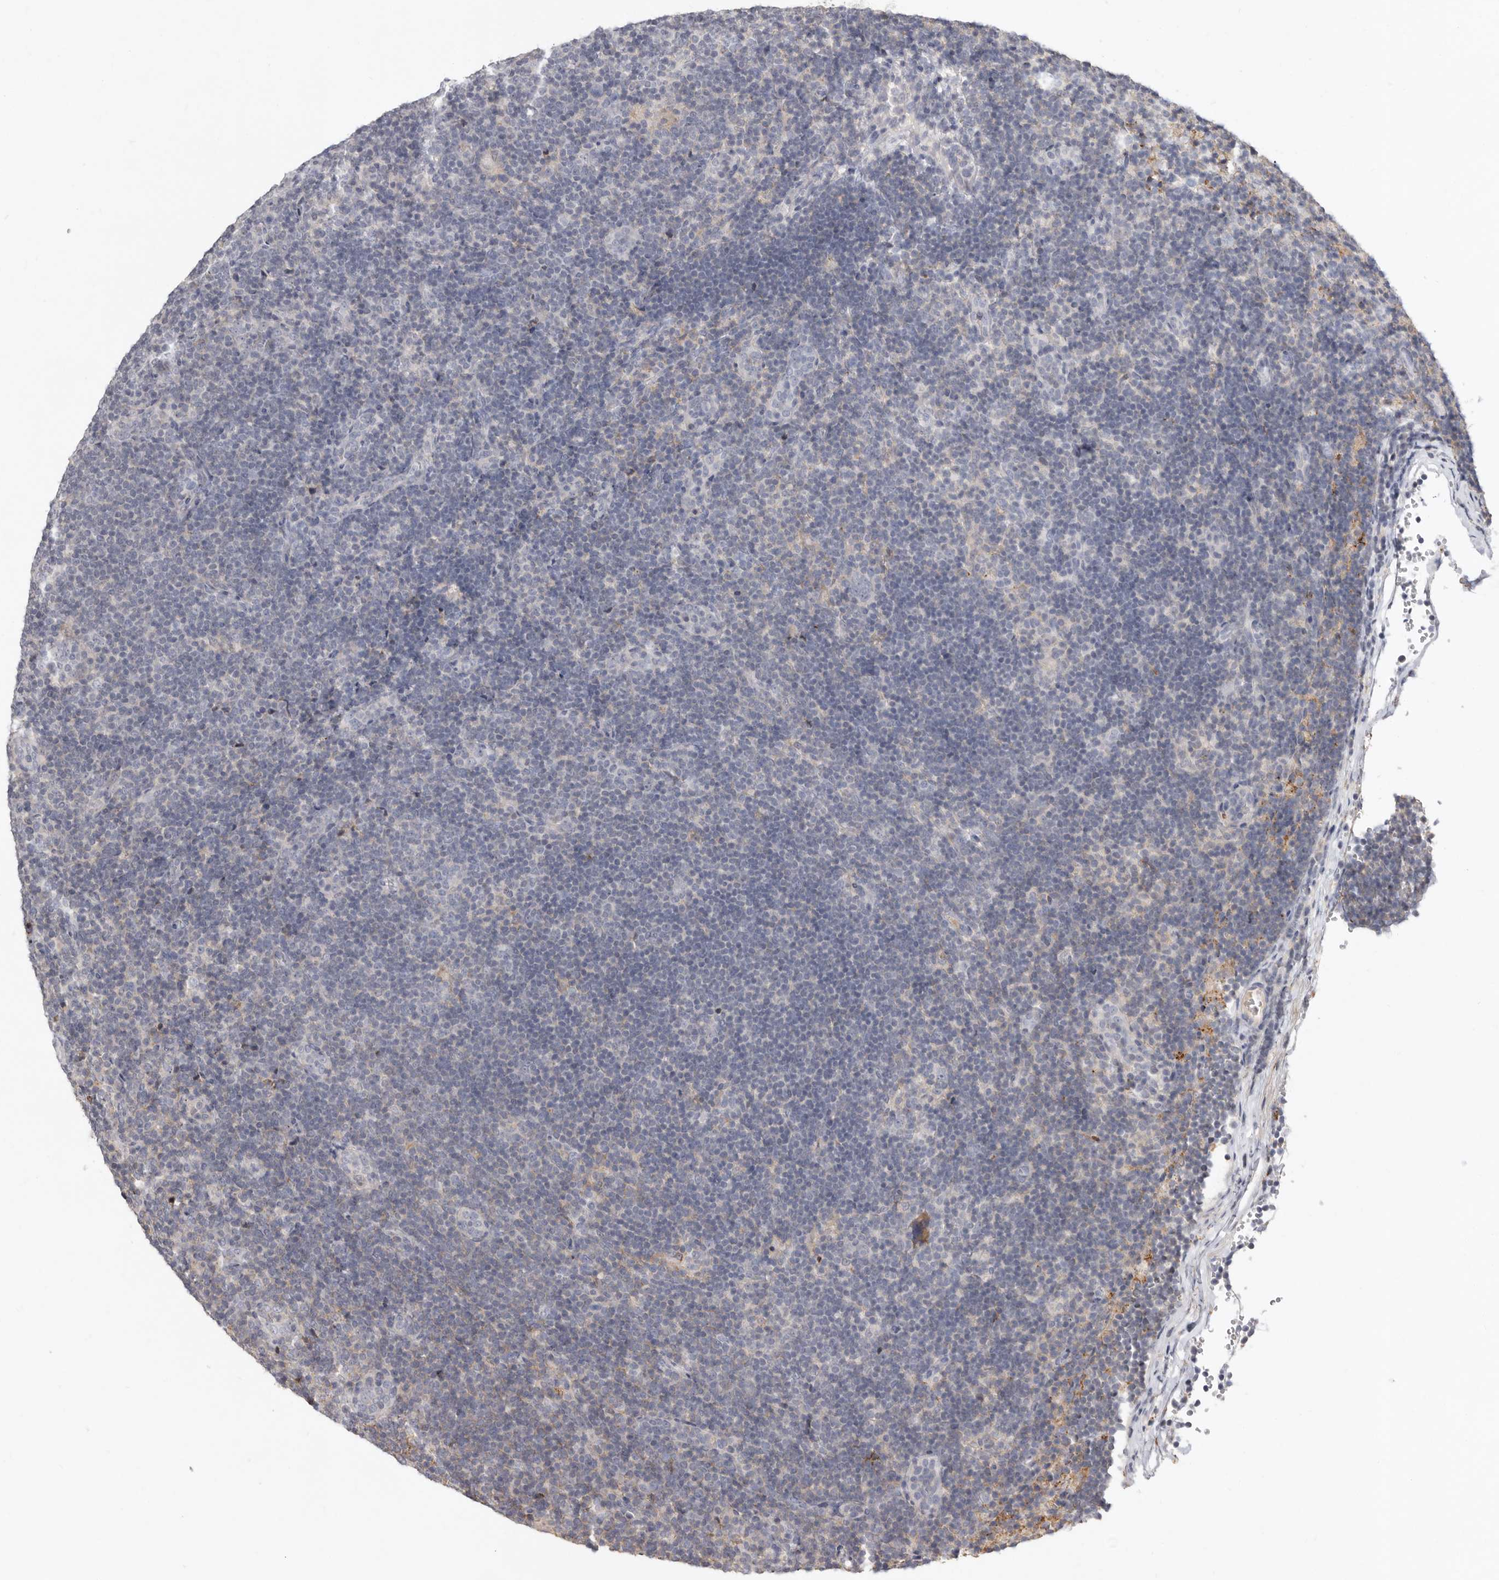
{"staining": {"intensity": "negative", "quantity": "none", "location": "none"}, "tissue": "lymphoma", "cell_type": "Tumor cells", "image_type": "cancer", "snomed": [{"axis": "morphology", "description": "Hodgkin's disease, NOS"}, {"axis": "topography", "description": "Lymph node"}], "caption": "Hodgkin's disease was stained to show a protein in brown. There is no significant positivity in tumor cells.", "gene": "KIF26B", "patient": {"sex": "female", "age": 57}}